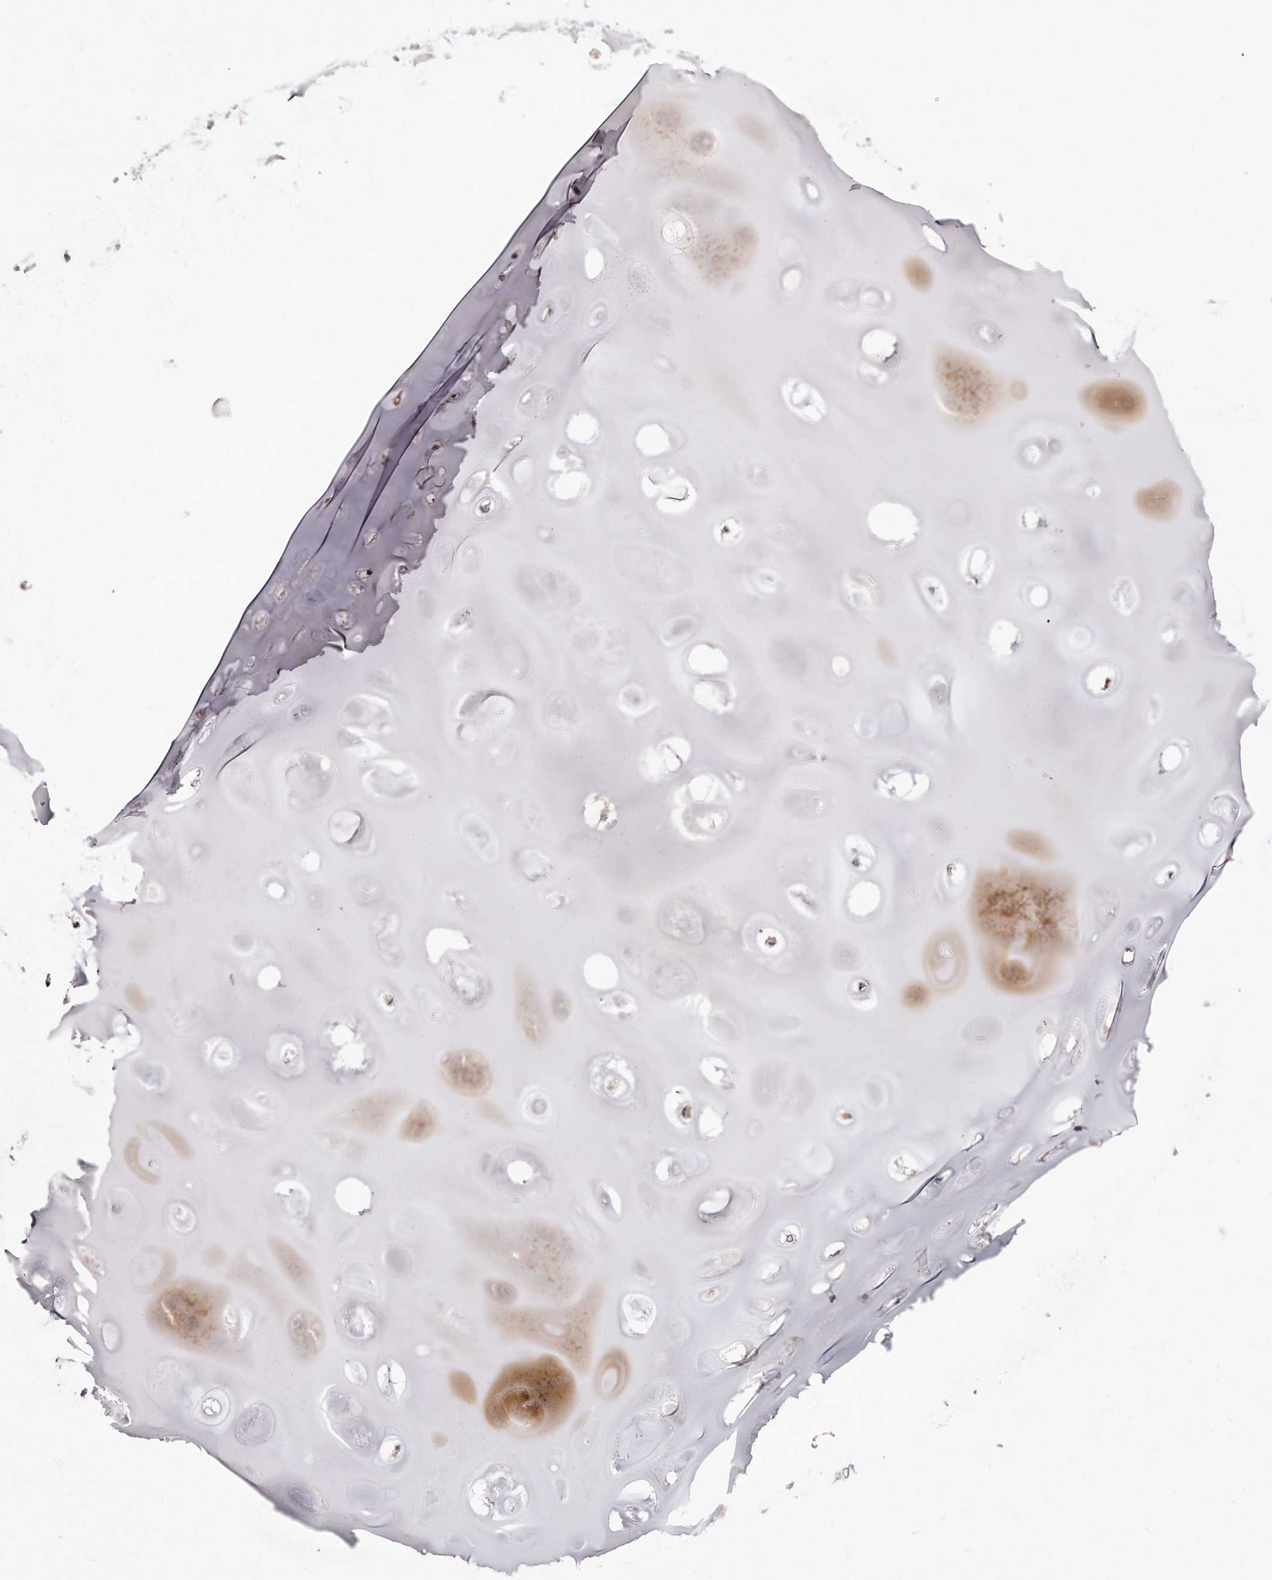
{"staining": {"intensity": "weak", "quantity": "<25%", "location": "nuclear"}, "tissue": "adipose tissue", "cell_type": "Adipocytes", "image_type": "normal", "snomed": [{"axis": "morphology", "description": "Normal tissue, NOS"}, {"axis": "topography", "description": "Cartilage tissue"}], "caption": "Adipocytes are negative for brown protein staining in benign adipose tissue. Brightfield microscopy of immunohistochemistry (IHC) stained with DAB (brown) and hematoxylin (blue), captured at high magnification.", "gene": "CASZ1", "patient": {"sex": "female", "age": 63}}